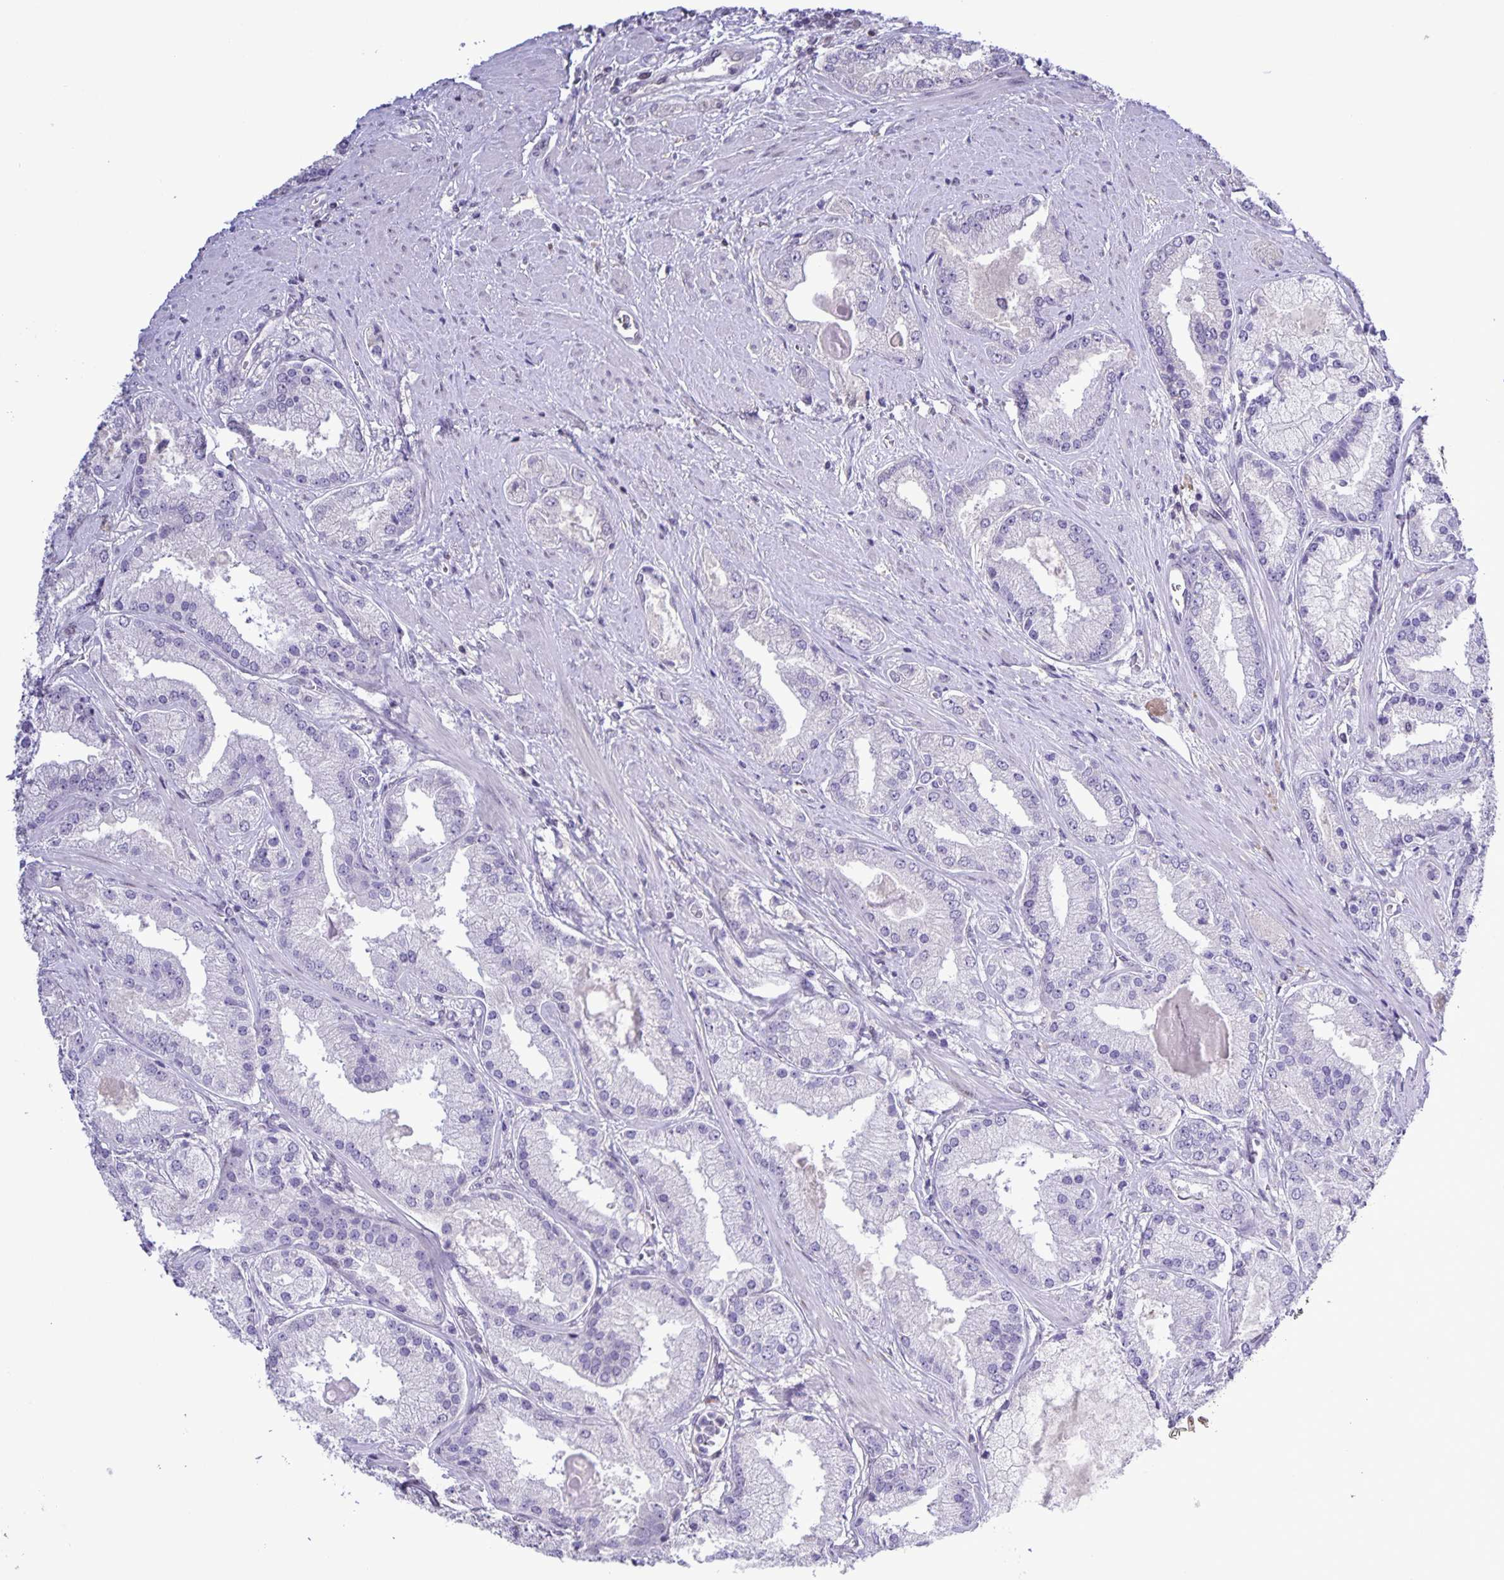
{"staining": {"intensity": "negative", "quantity": "none", "location": "none"}, "tissue": "prostate cancer", "cell_type": "Tumor cells", "image_type": "cancer", "snomed": [{"axis": "morphology", "description": "Adenocarcinoma, High grade"}, {"axis": "topography", "description": "Prostate"}], "caption": "High power microscopy photomicrograph of an immunohistochemistry (IHC) histopathology image of prostate cancer (high-grade adenocarcinoma), revealing no significant expression in tumor cells.", "gene": "ONECUT2", "patient": {"sex": "male", "age": 67}}